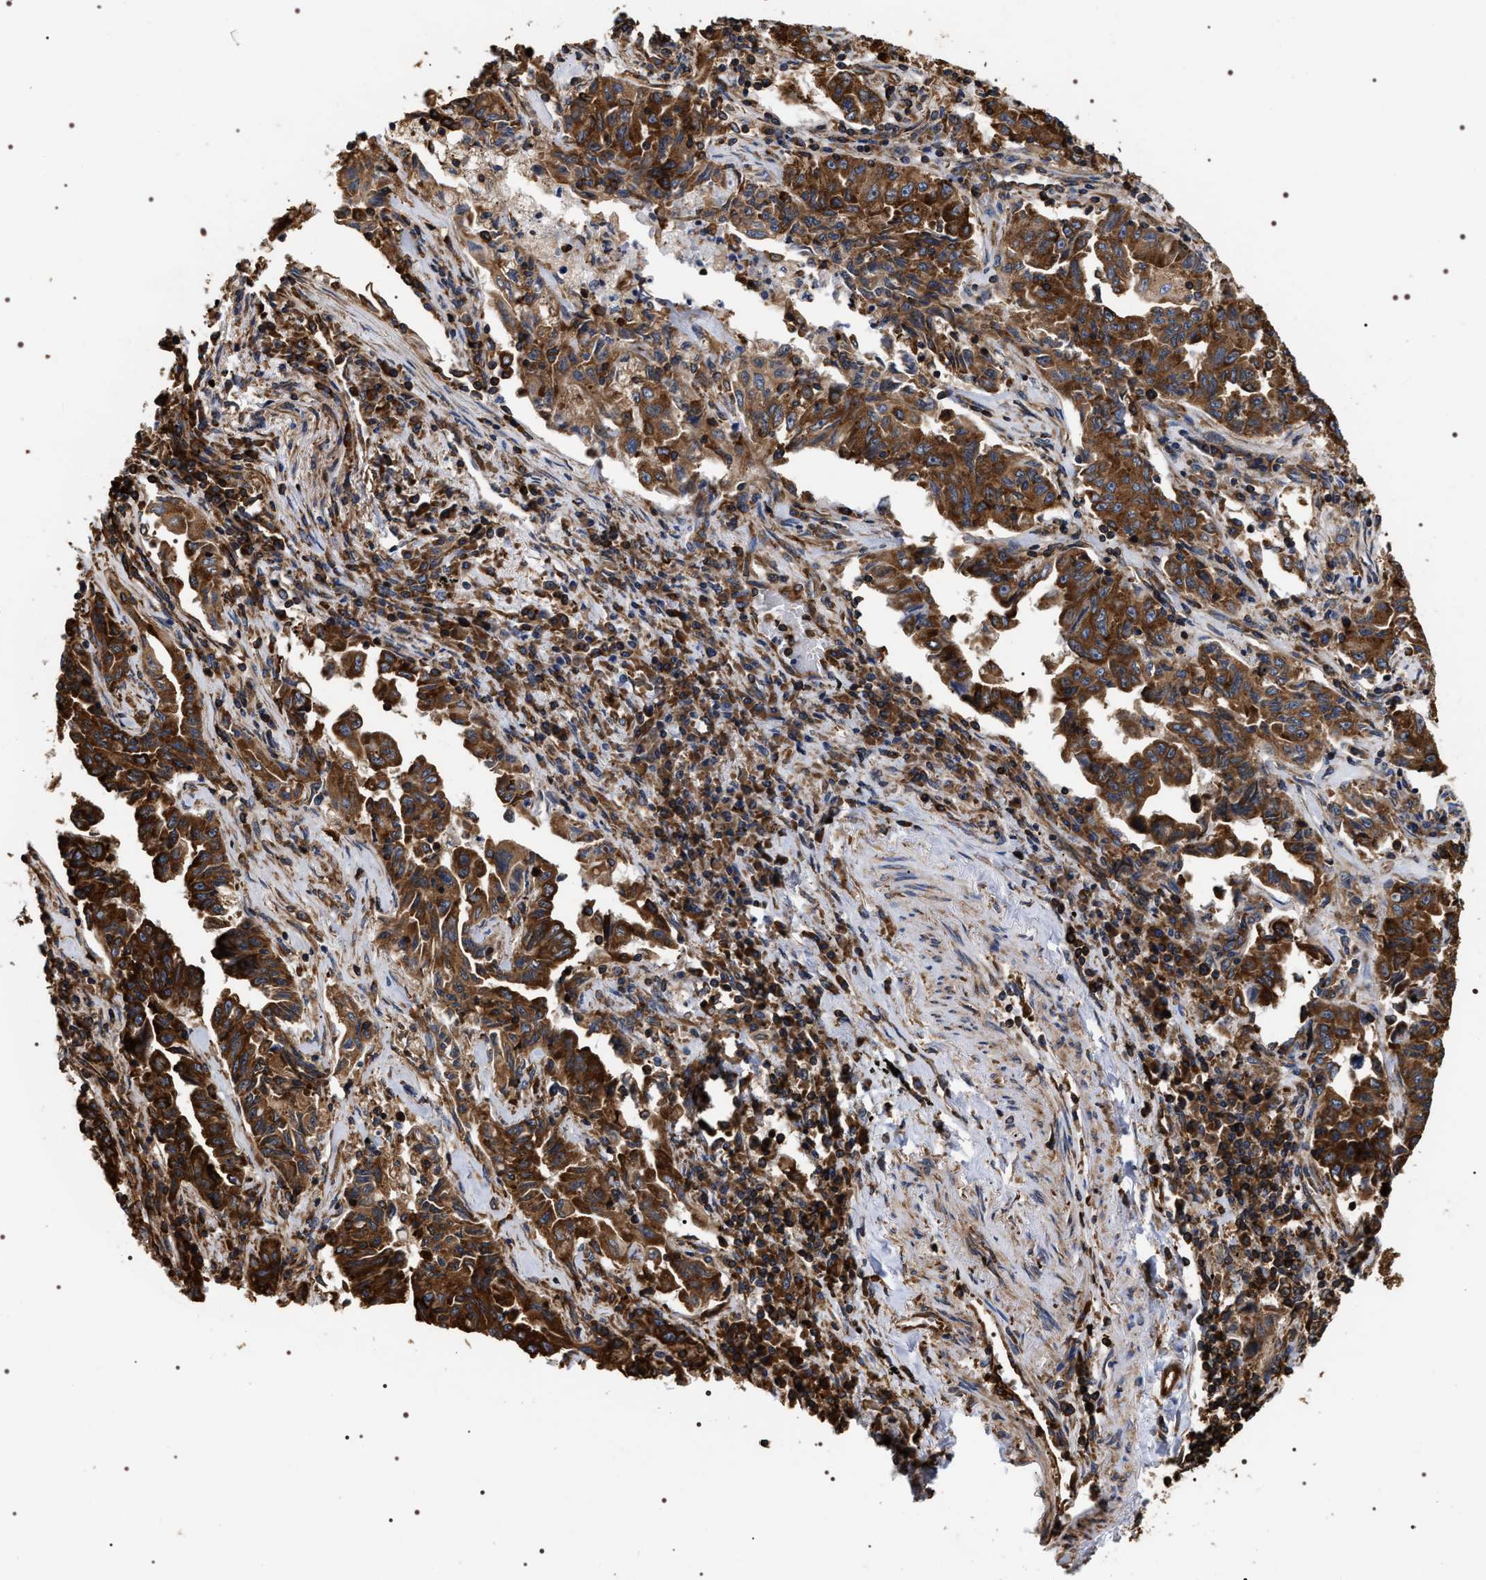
{"staining": {"intensity": "strong", "quantity": ">75%", "location": "cytoplasmic/membranous"}, "tissue": "lung cancer", "cell_type": "Tumor cells", "image_type": "cancer", "snomed": [{"axis": "morphology", "description": "Adenocarcinoma, NOS"}, {"axis": "topography", "description": "Lung"}], "caption": "Immunohistochemical staining of adenocarcinoma (lung) demonstrates high levels of strong cytoplasmic/membranous protein positivity in approximately >75% of tumor cells.", "gene": "SERBP1", "patient": {"sex": "female", "age": 51}}